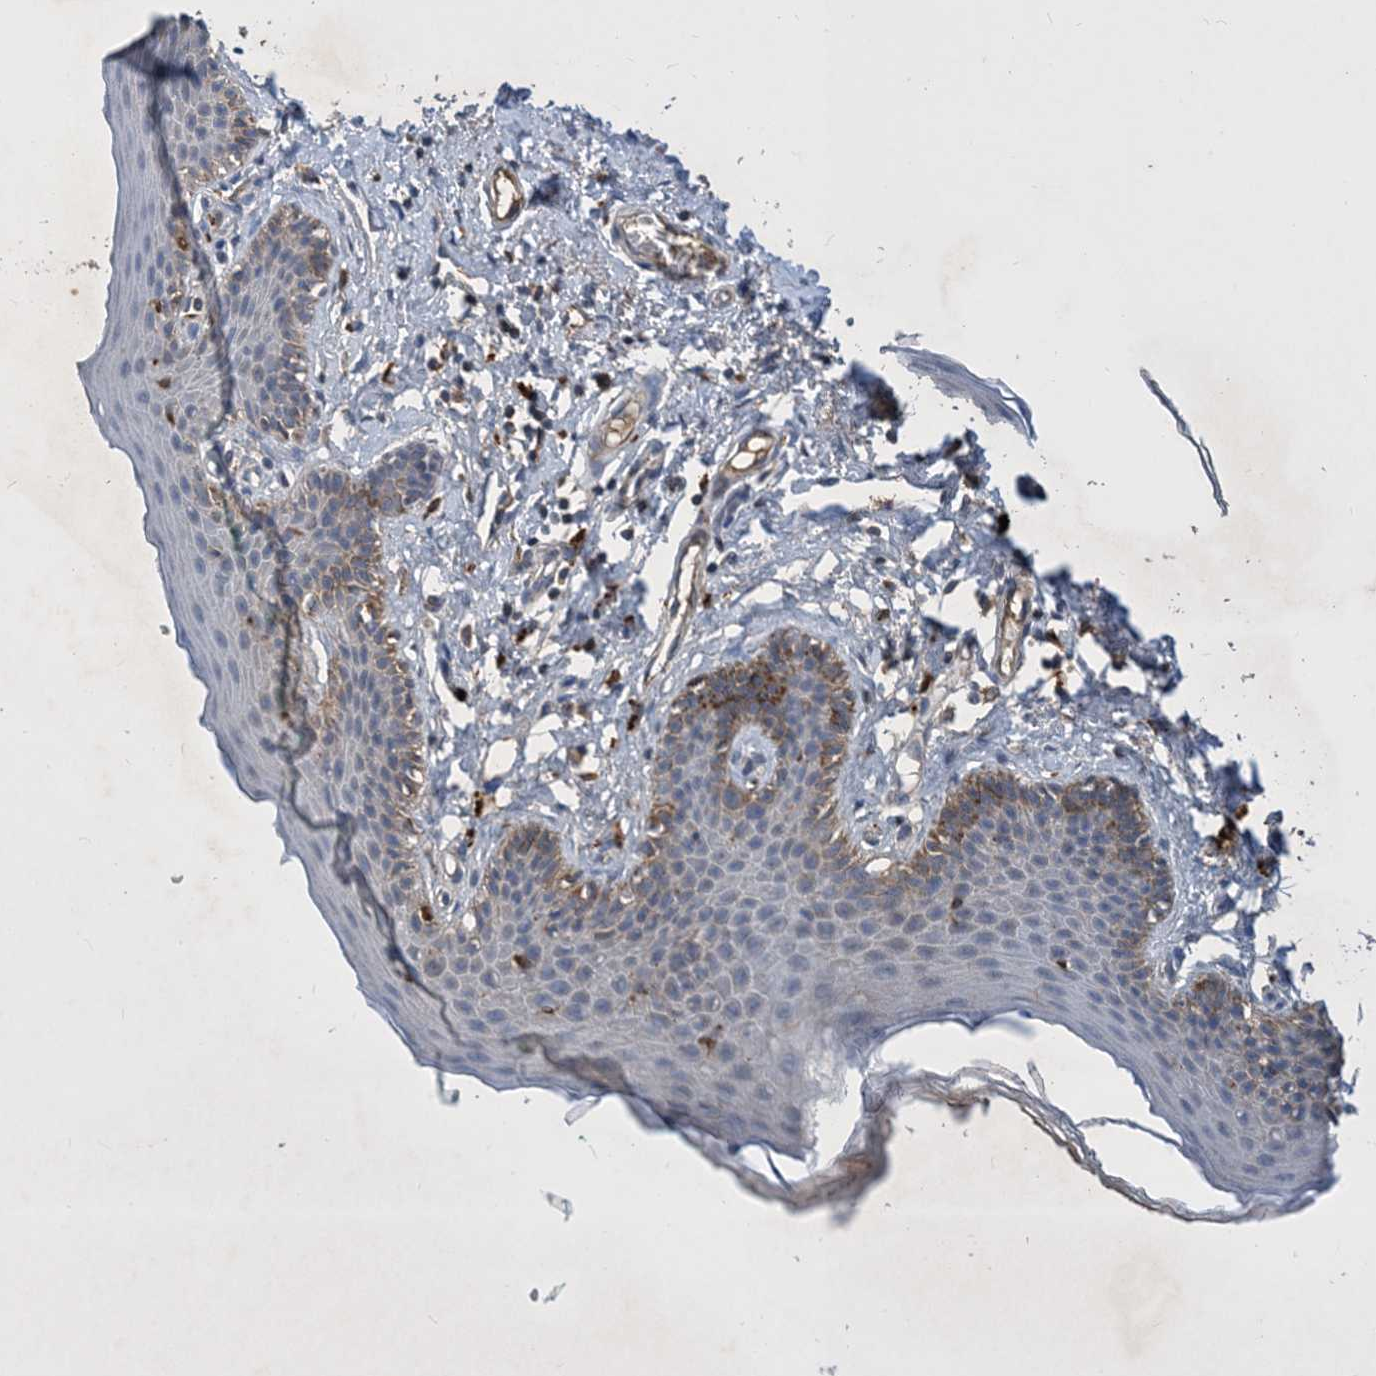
{"staining": {"intensity": "moderate", "quantity": "<25%", "location": "cytoplasmic/membranous"}, "tissue": "skin", "cell_type": "Epidermal cells", "image_type": "normal", "snomed": [{"axis": "morphology", "description": "Normal tissue, NOS"}, {"axis": "topography", "description": "Vulva"}], "caption": "Human skin stained with a brown dye reveals moderate cytoplasmic/membranous positive staining in about <25% of epidermal cells.", "gene": "STK19", "patient": {"sex": "female", "age": 66}}